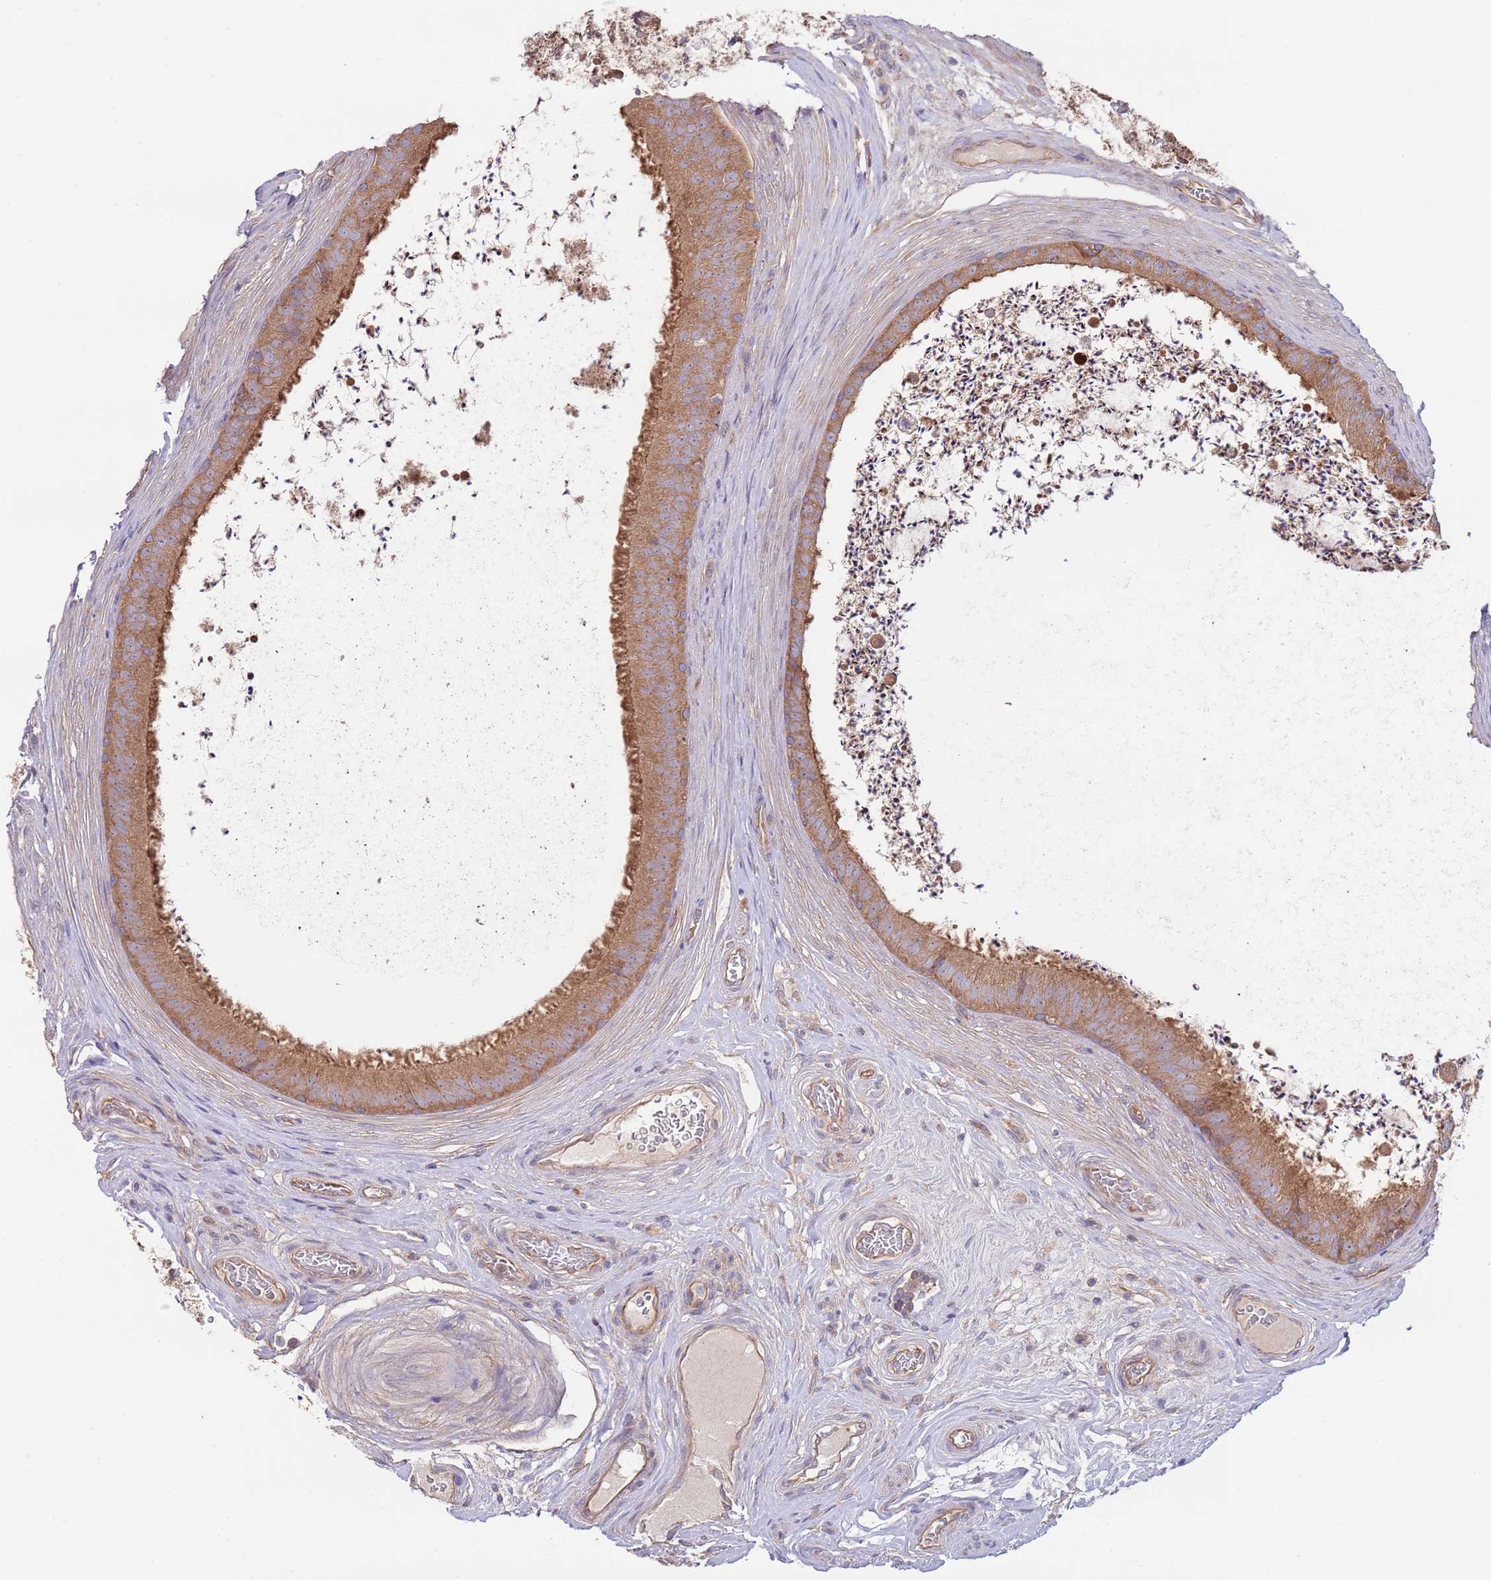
{"staining": {"intensity": "moderate", "quantity": ">75%", "location": "cytoplasmic/membranous"}, "tissue": "epididymis", "cell_type": "Glandular cells", "image_type": "normal", "snomed": [{"axis": "morphology", "description": "Normal tissue, NOS"}, {"axis": "topography", "description": "Testis"}, {"axis": "topography", "description": "Epididymis"}], "caption": "Glandular cells reveal medium levels of moderate cytoplasmic/membranous staining in approximately >75% of cells in unremarkable human epididymis.", "gene": "EIF3F", "patient": {"sex": "male", "age": 41}}